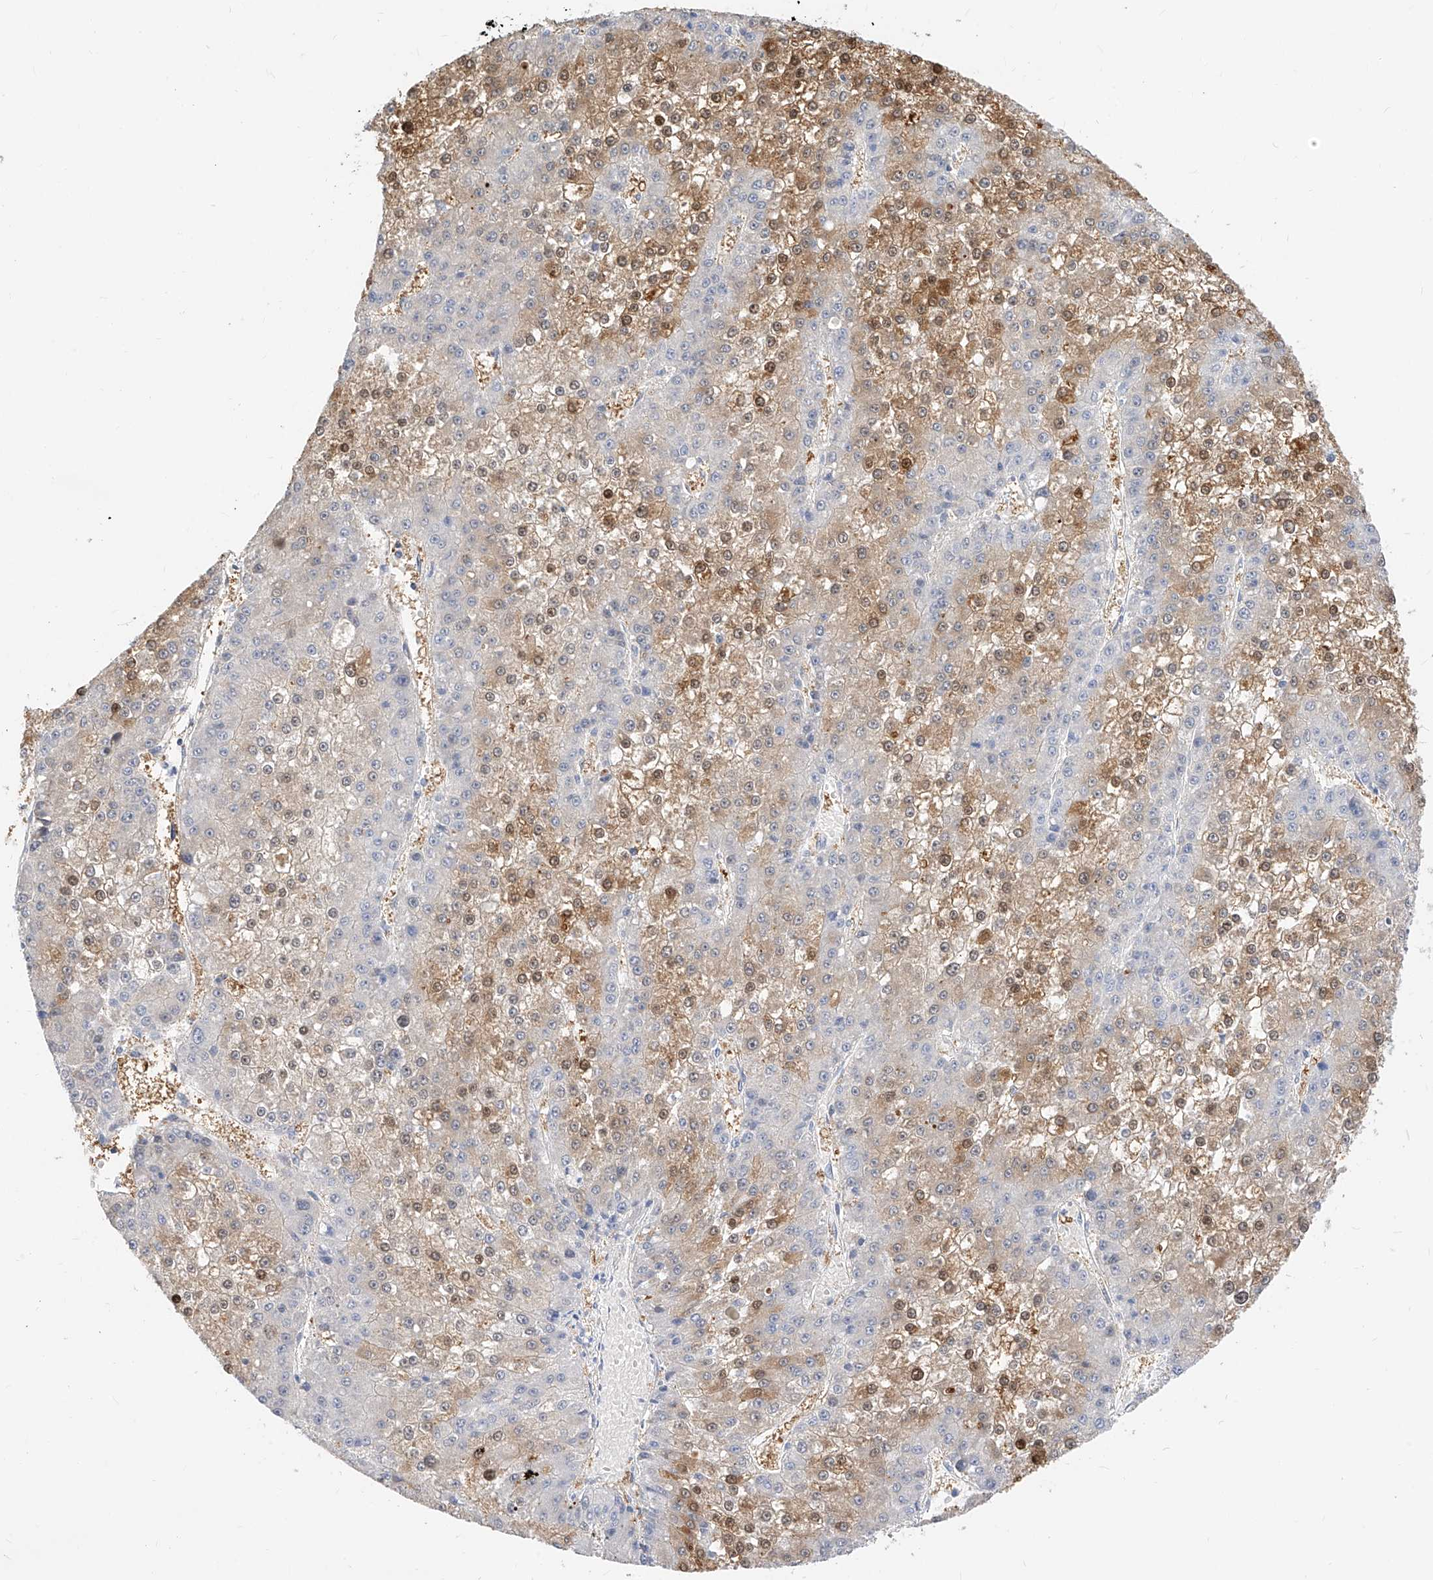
{"staining": {"intensity": "moderate", "quantity": "25%-75%", "location": "cytoplasmic/membranous,nuclear"}, "tissue": "liver cancer", "cell_type": "Tumor cells", "image_type": "cancer", "snomed": [{"axis": "morphology", "description": "Carcinoma, Hepatocellular, NOS"}, {"axis": "topography", "description": "Liver"}], "caption": "A histopathology image of liver cancer stained for a protein reveals moderate cytoplasmic/membranous and nuclear brown staining in tumor cells.", "gene": "ZZEF1", "patient": {"sex": "female", "age": 73}}